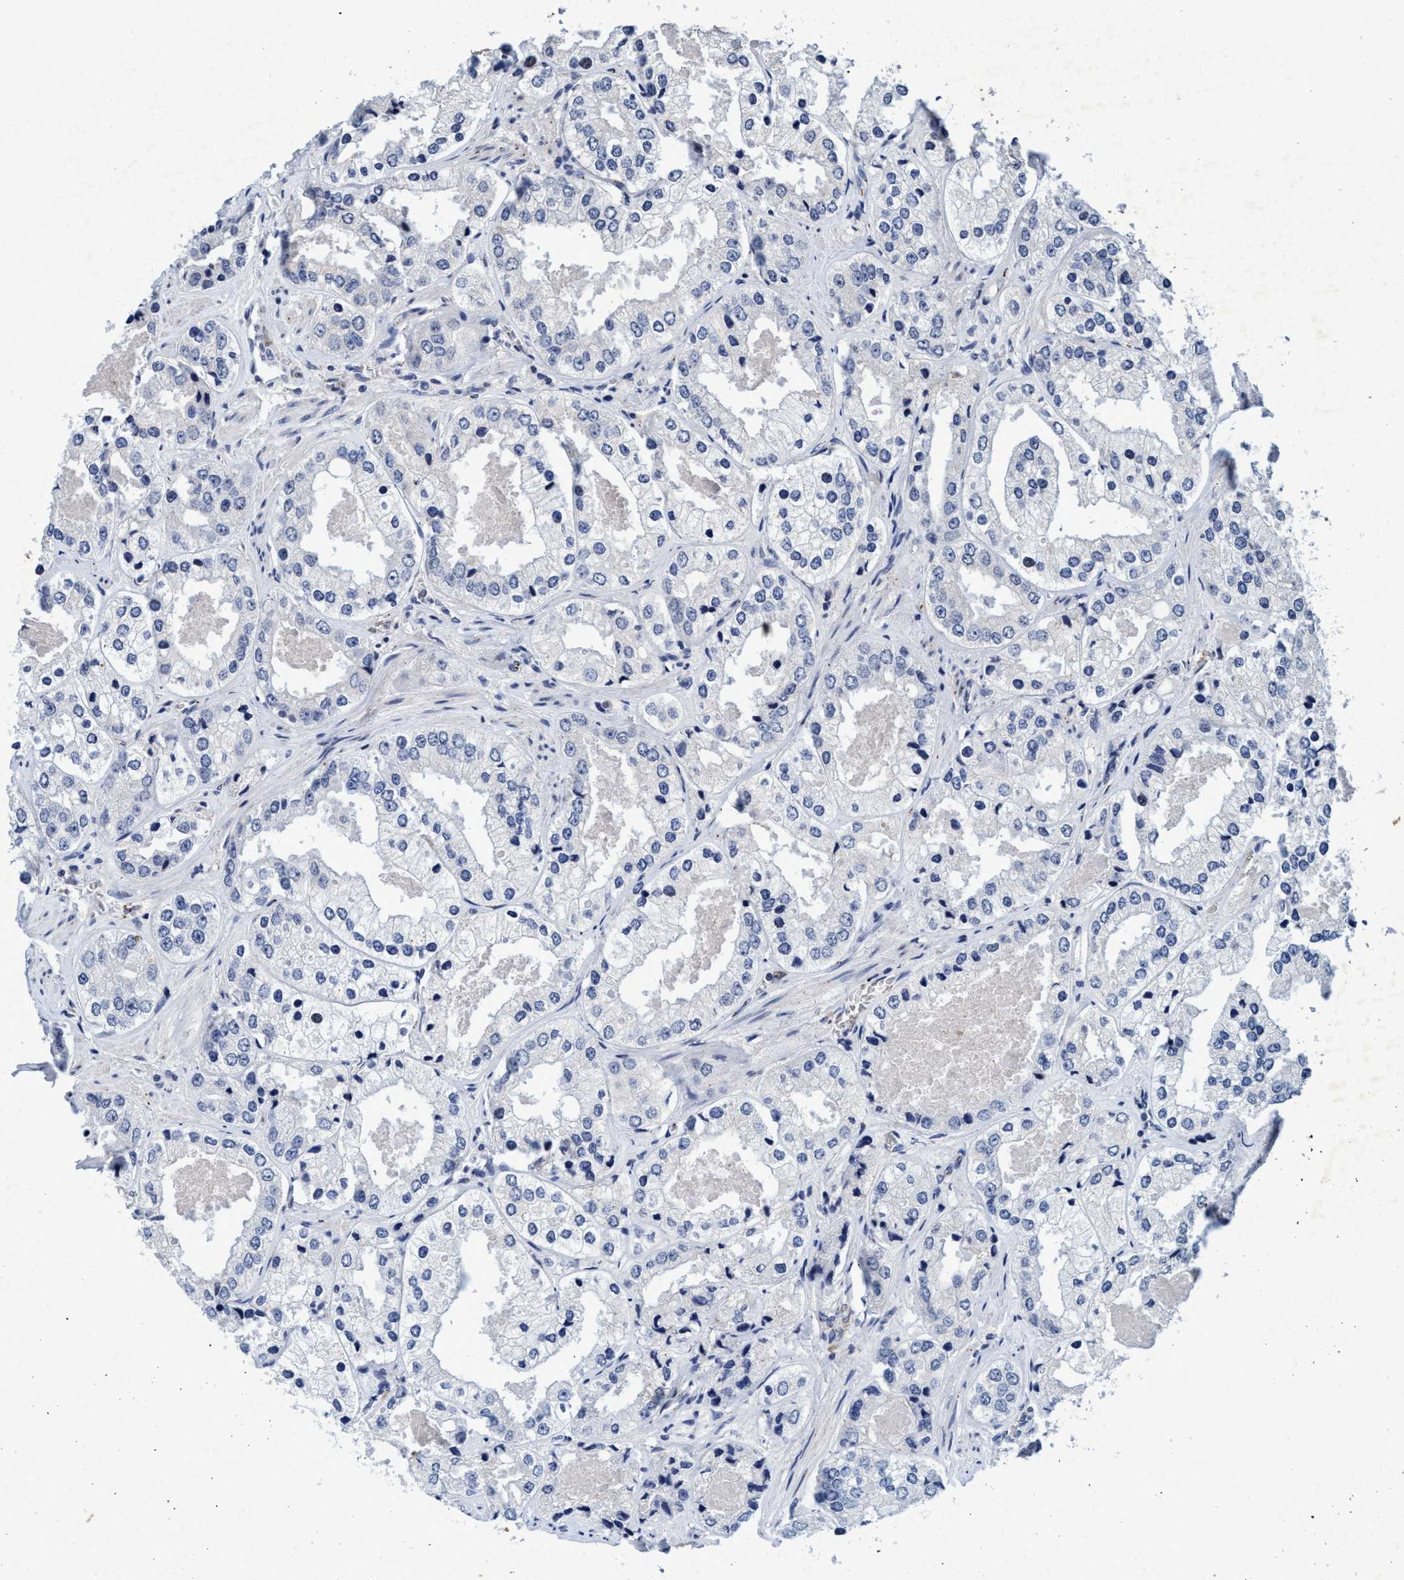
{"staining": {"intensity": "negative", "quantity": "none", "location": "none"}, "tissue": "prostate cancer", "cell_type": "Tumor cells", "image_type": "cancer", "snomed": [{"axis": "morphology", "description": "Adenocarcinoma, High grade"}, {"axis": "topography", "description": "Prostate"}], "caption": "Immunohistochemistry (IHC) micrograph of neoplastic tissue: adenocarcinoma (high-grade) (prostate) stained with DAB (3,3'-diaminobenzidine) reveals no significant protein positivity in tumor cells.", "gene": "GRB14", "patient": {"sex": "male", "age": 61}}